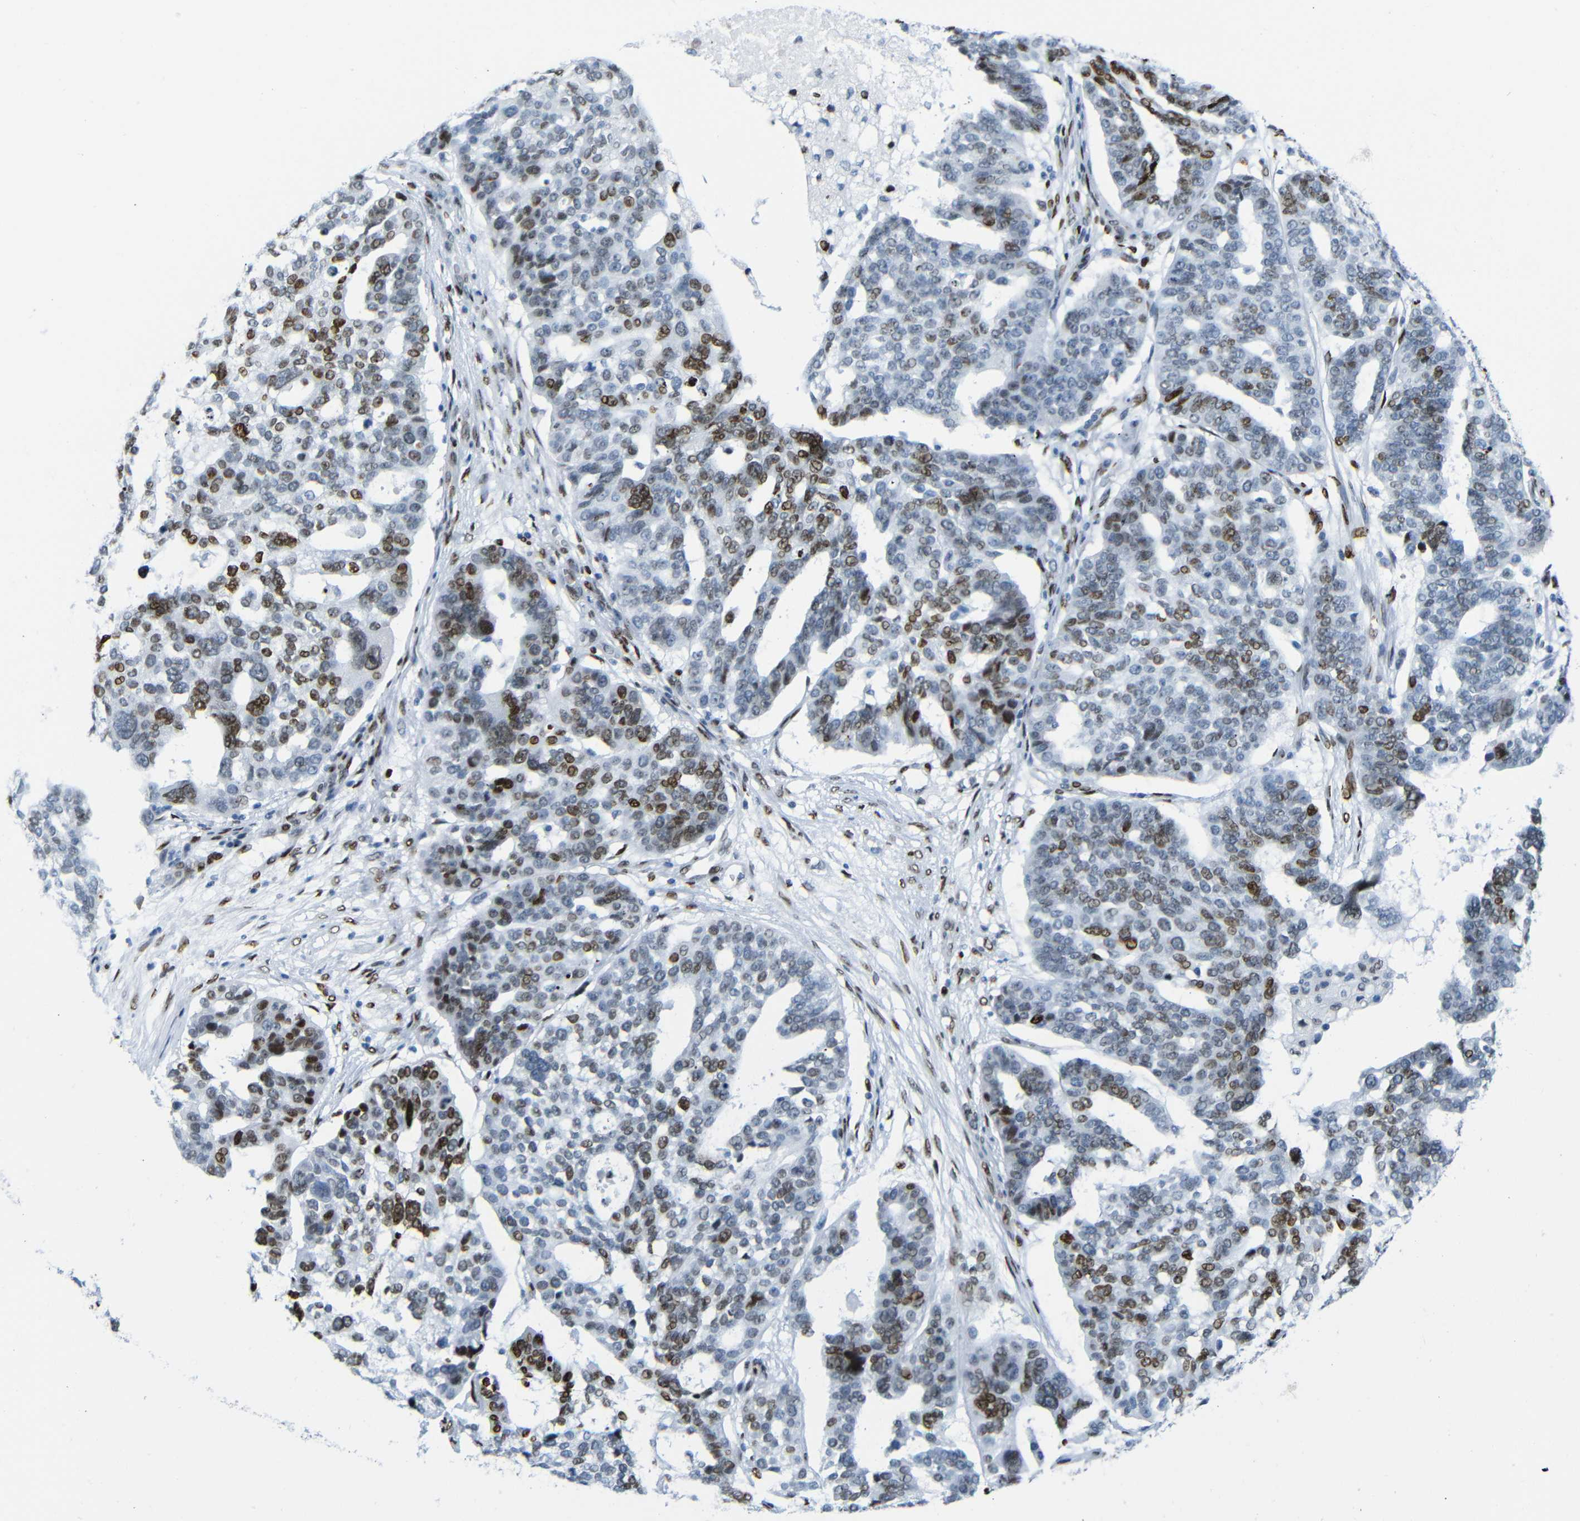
{"staining": {"intensity": "strong", "quantity": "<25%", "location": "nuclear"}, "tissue": "ovarian cancer", "cell_type": "Tumor cells", "image_type": "cancer", "snomed": [{"axis": "morphology", "description": "Cystadenocarcinoma, serous, NOS"}, {"axis": "topography", "description": "Ovary"}], "caption": "Immunohistochemistry (DAB) staining of human ovarian cancer (serous cystadenocarcinoma) shows strong nuclear protein staining in approximately <25% of tumor cells.", "gene": "NPIPB15", "patient": {"sex": "female", "age": 59}}